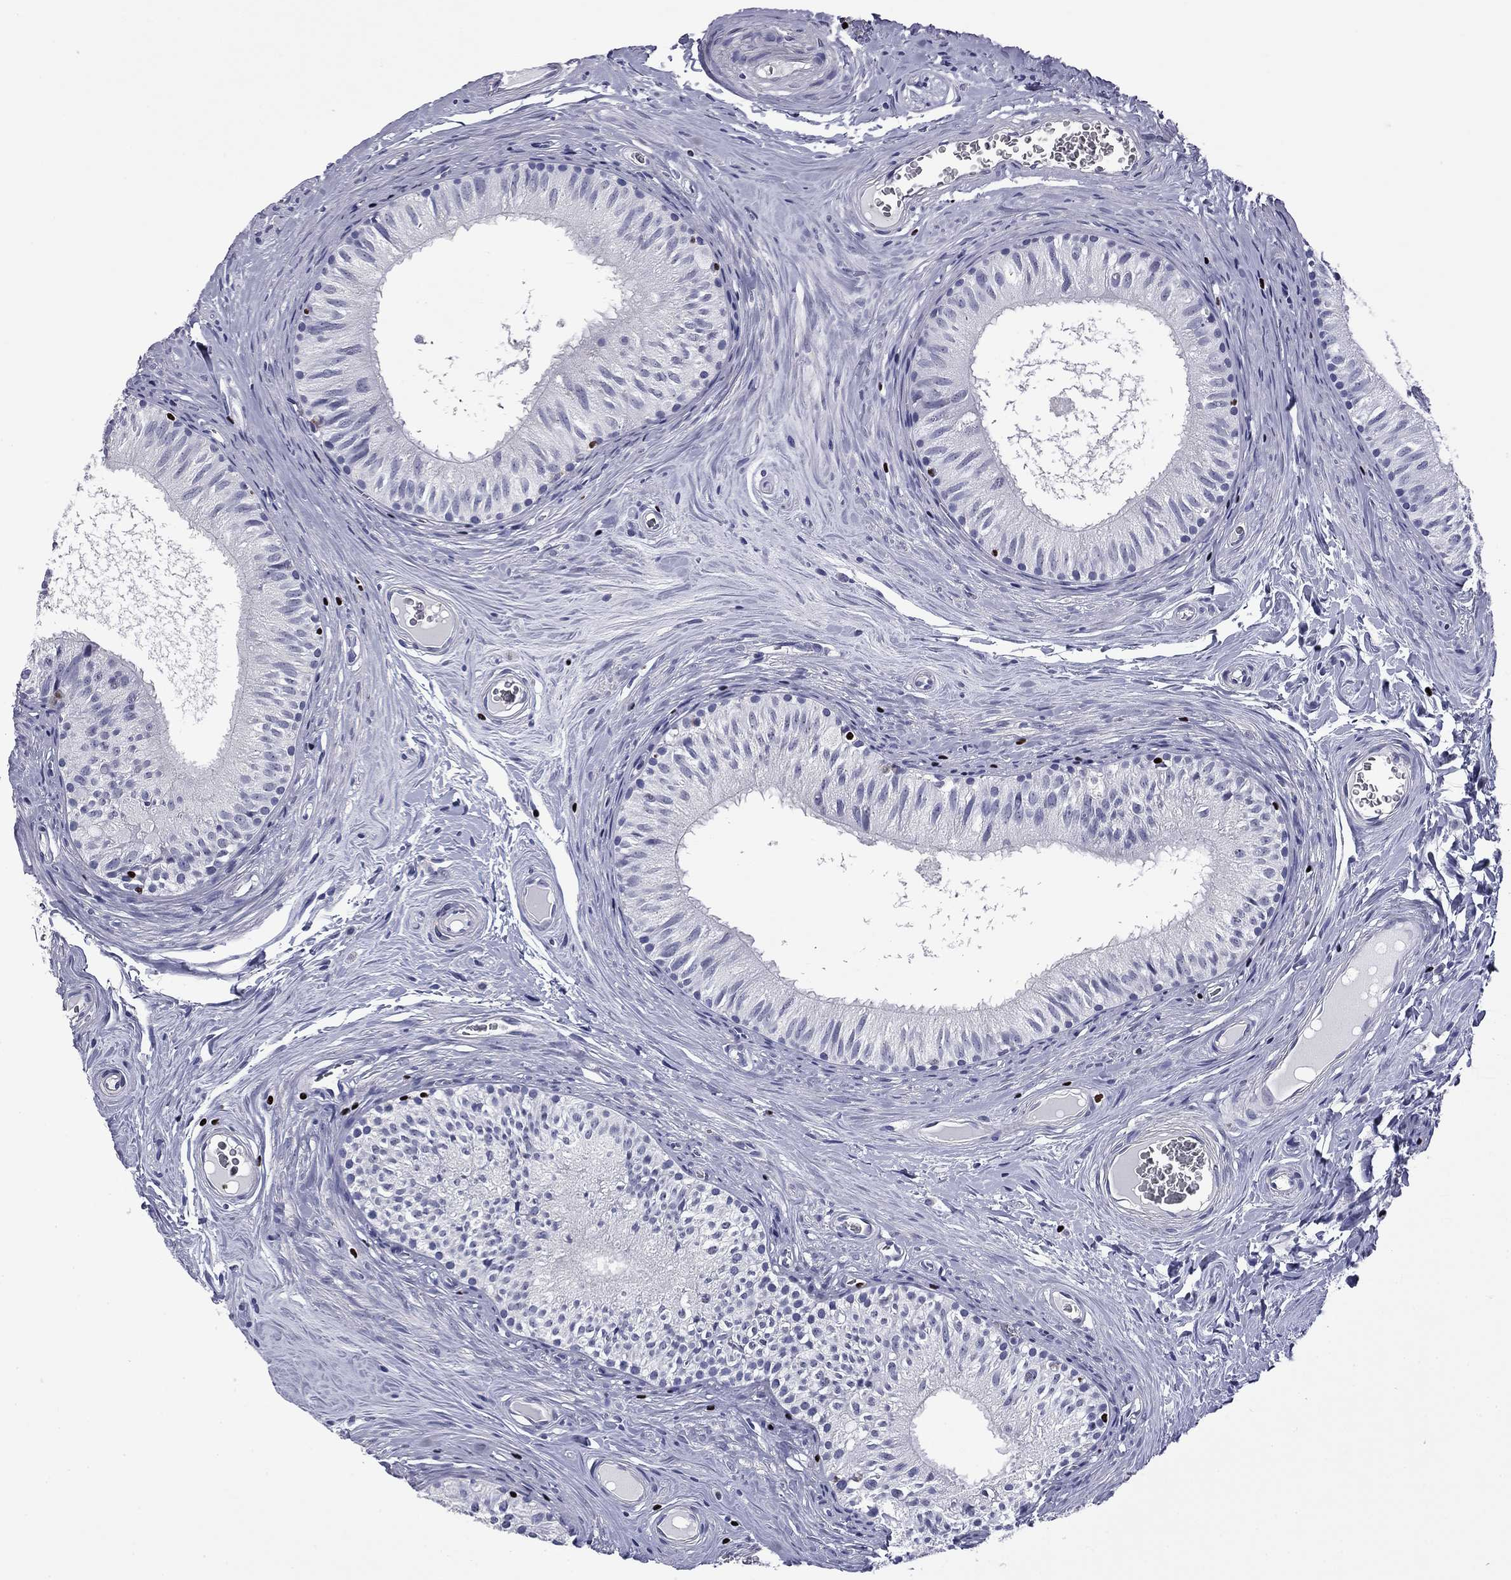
{"staining": {"intensity": "negative", "quantity": "none", "location": "none"}, "tissue": "epididymis", "cell_type": "Glandular cells", "image_type": "normal", "snomed": [{"axis": "morphology", "description": "Normal tissue, NOS"}, {"axis": "topography", "description": "Epididymis"}], "caption": "High power microscopy photomicrograph of an immunohistochemistry photomicrograph of benign epididymis, revealing no significant expression in glandular cells.", "gene": "IKZF3", "patient": {"sex": "male", "age": 52}}